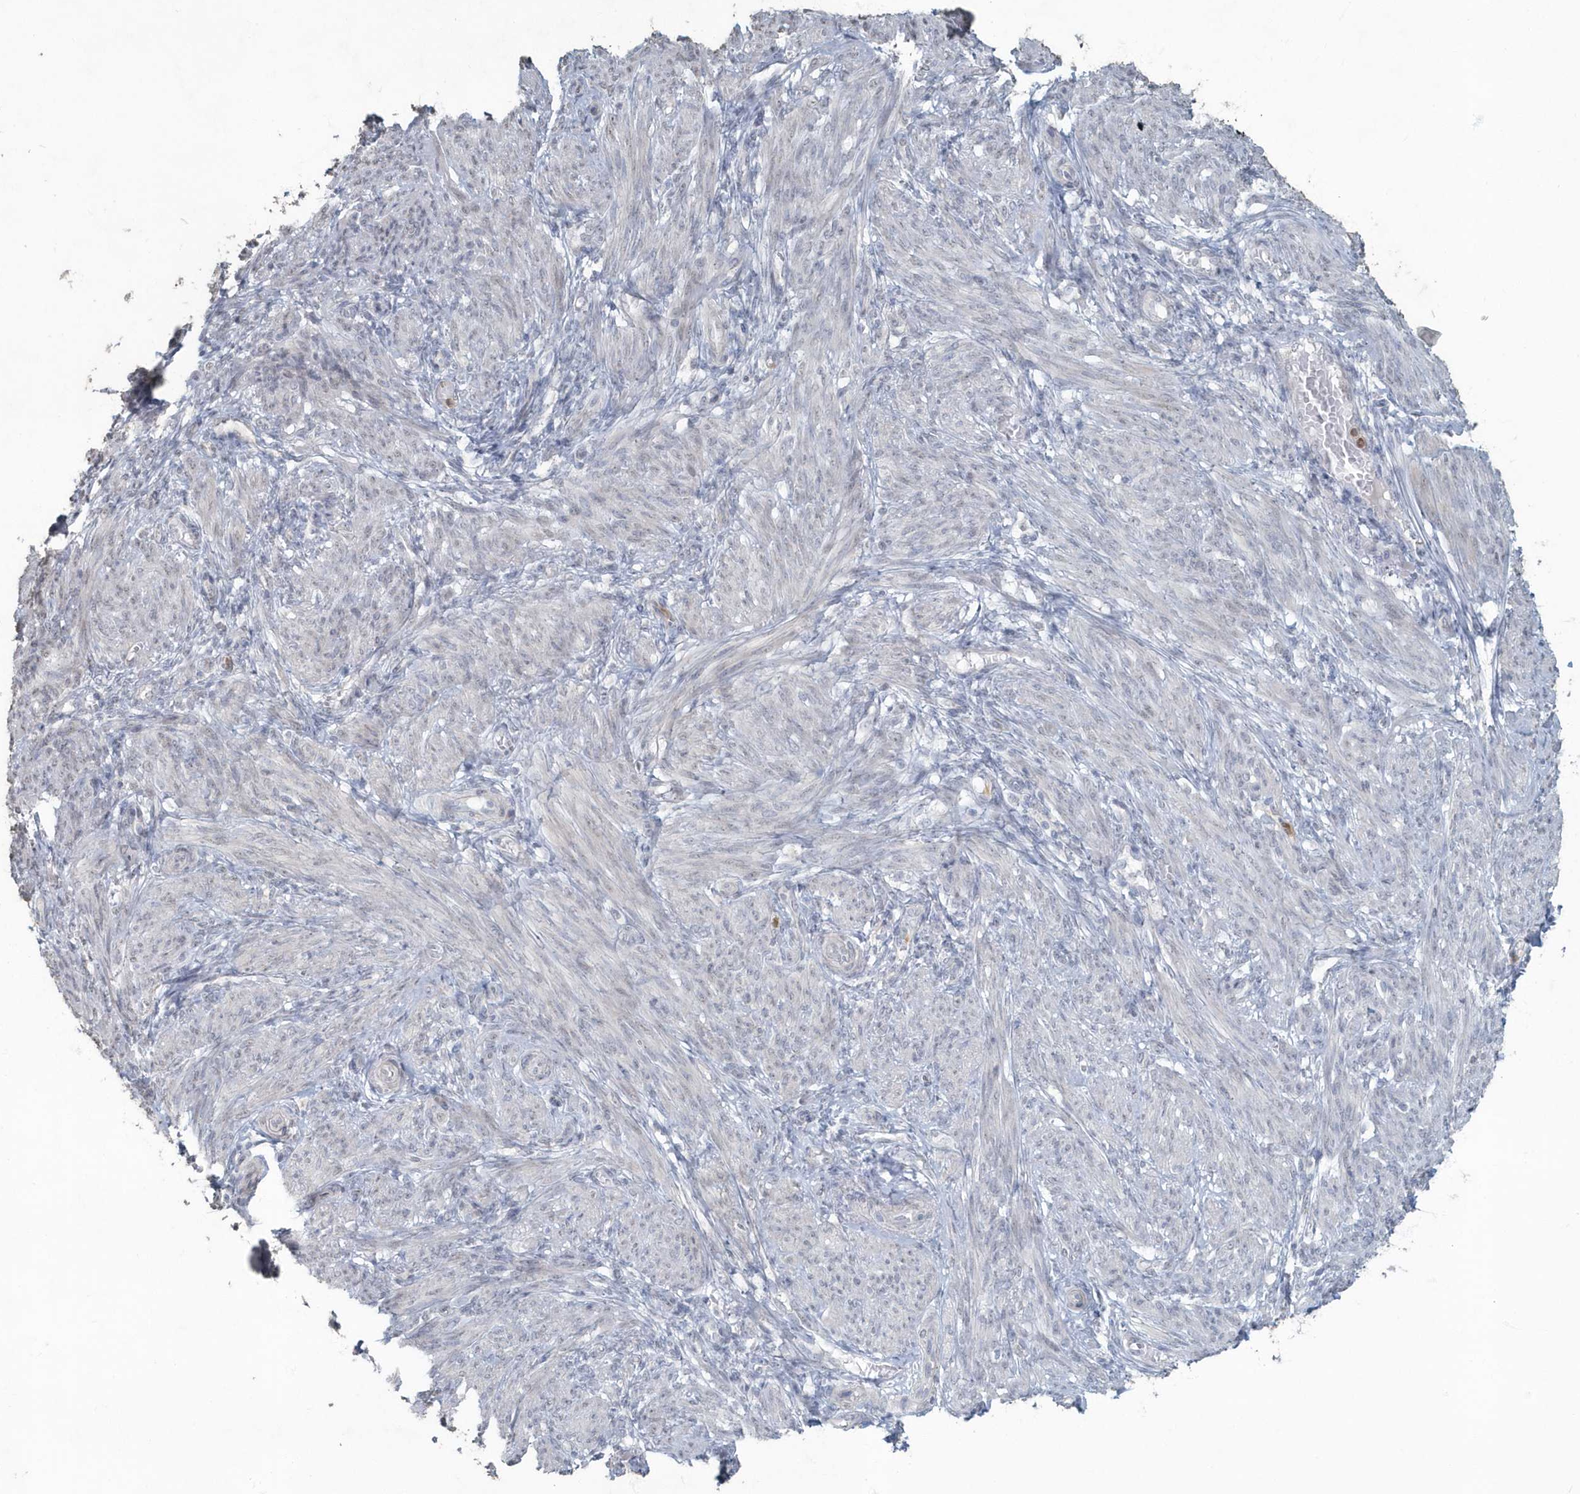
{"staining": {"intensity": "weak", "quantity": "<25%", "location": "cytoplasmic/membranous"}, "tissue": "smooth muscle", "cell_type": "Smooth muscle cells", "image_type": "normal", "snomed": [{"axis": "morphology", "description": "Normal tissue, NOS"}, {"axis": "topography", "description": "Smooth muscle"}], "caption": "A photomicrograph of smooth muscle stained for a protein demonstrates no brown staining in smooth muscle cells. (DAB immunohistochemistry visualized using brightfield microscopy, high magnification).", "gene": "MYOT", "patient": {"sex": "female", "age": 39}}